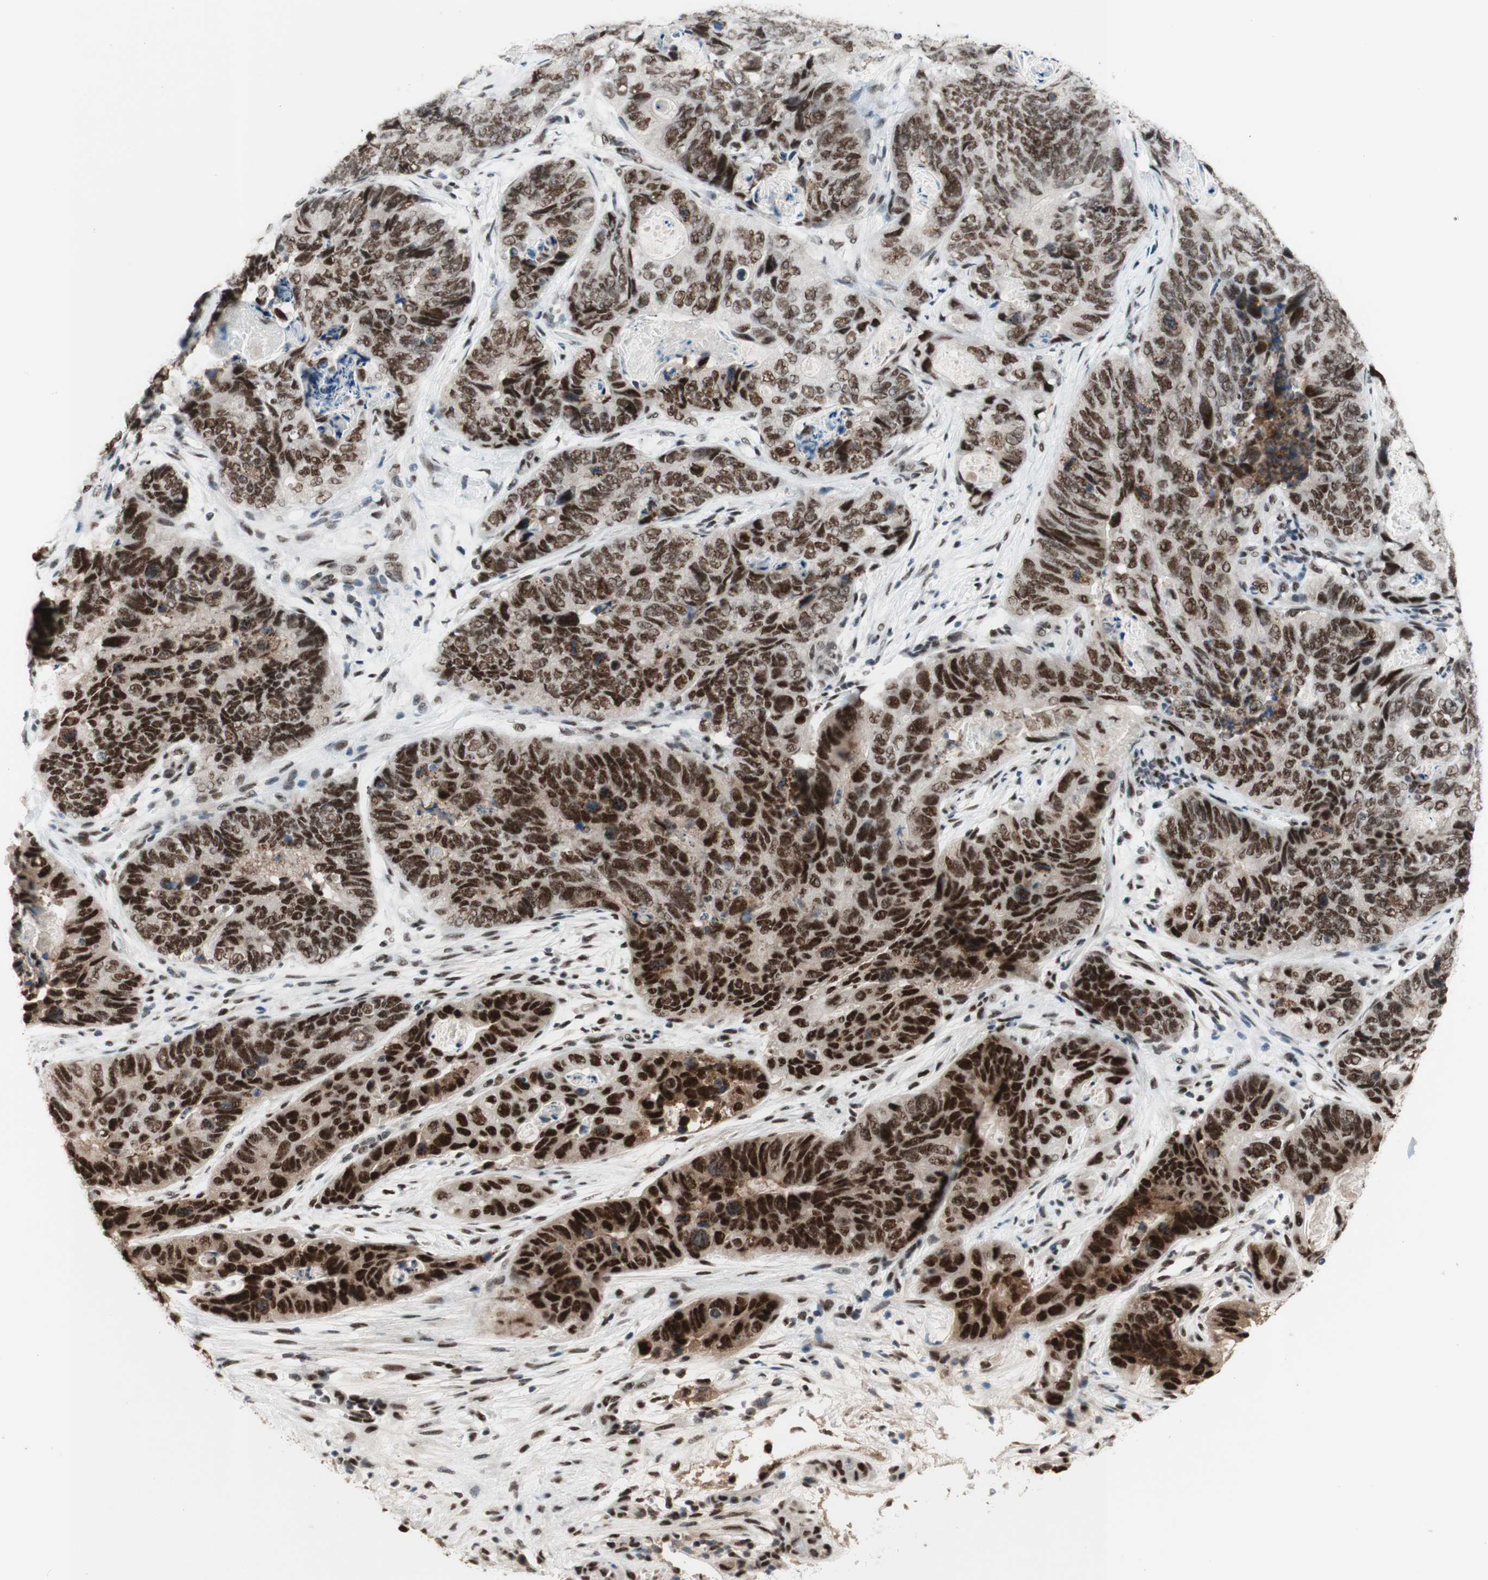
{"staining": {"intensity": "strong", "quantity": ">75%", "location": "nuclear"}, "tissue": "stomach cancer", "cell_type": "Tumor cells", "image_type": "cancer", "snomed": [{"axis": "morphology", "description": "Adenocarcinoma, NOS"}, {"axis": "topography", "description": "Stomach"}], "caption": "A brown stain labels strong nuclear expression of a protein in human stomach cancer tumor cells.", "gene": "PRPF19", "patient": {"sex": "female", "age": 89}}